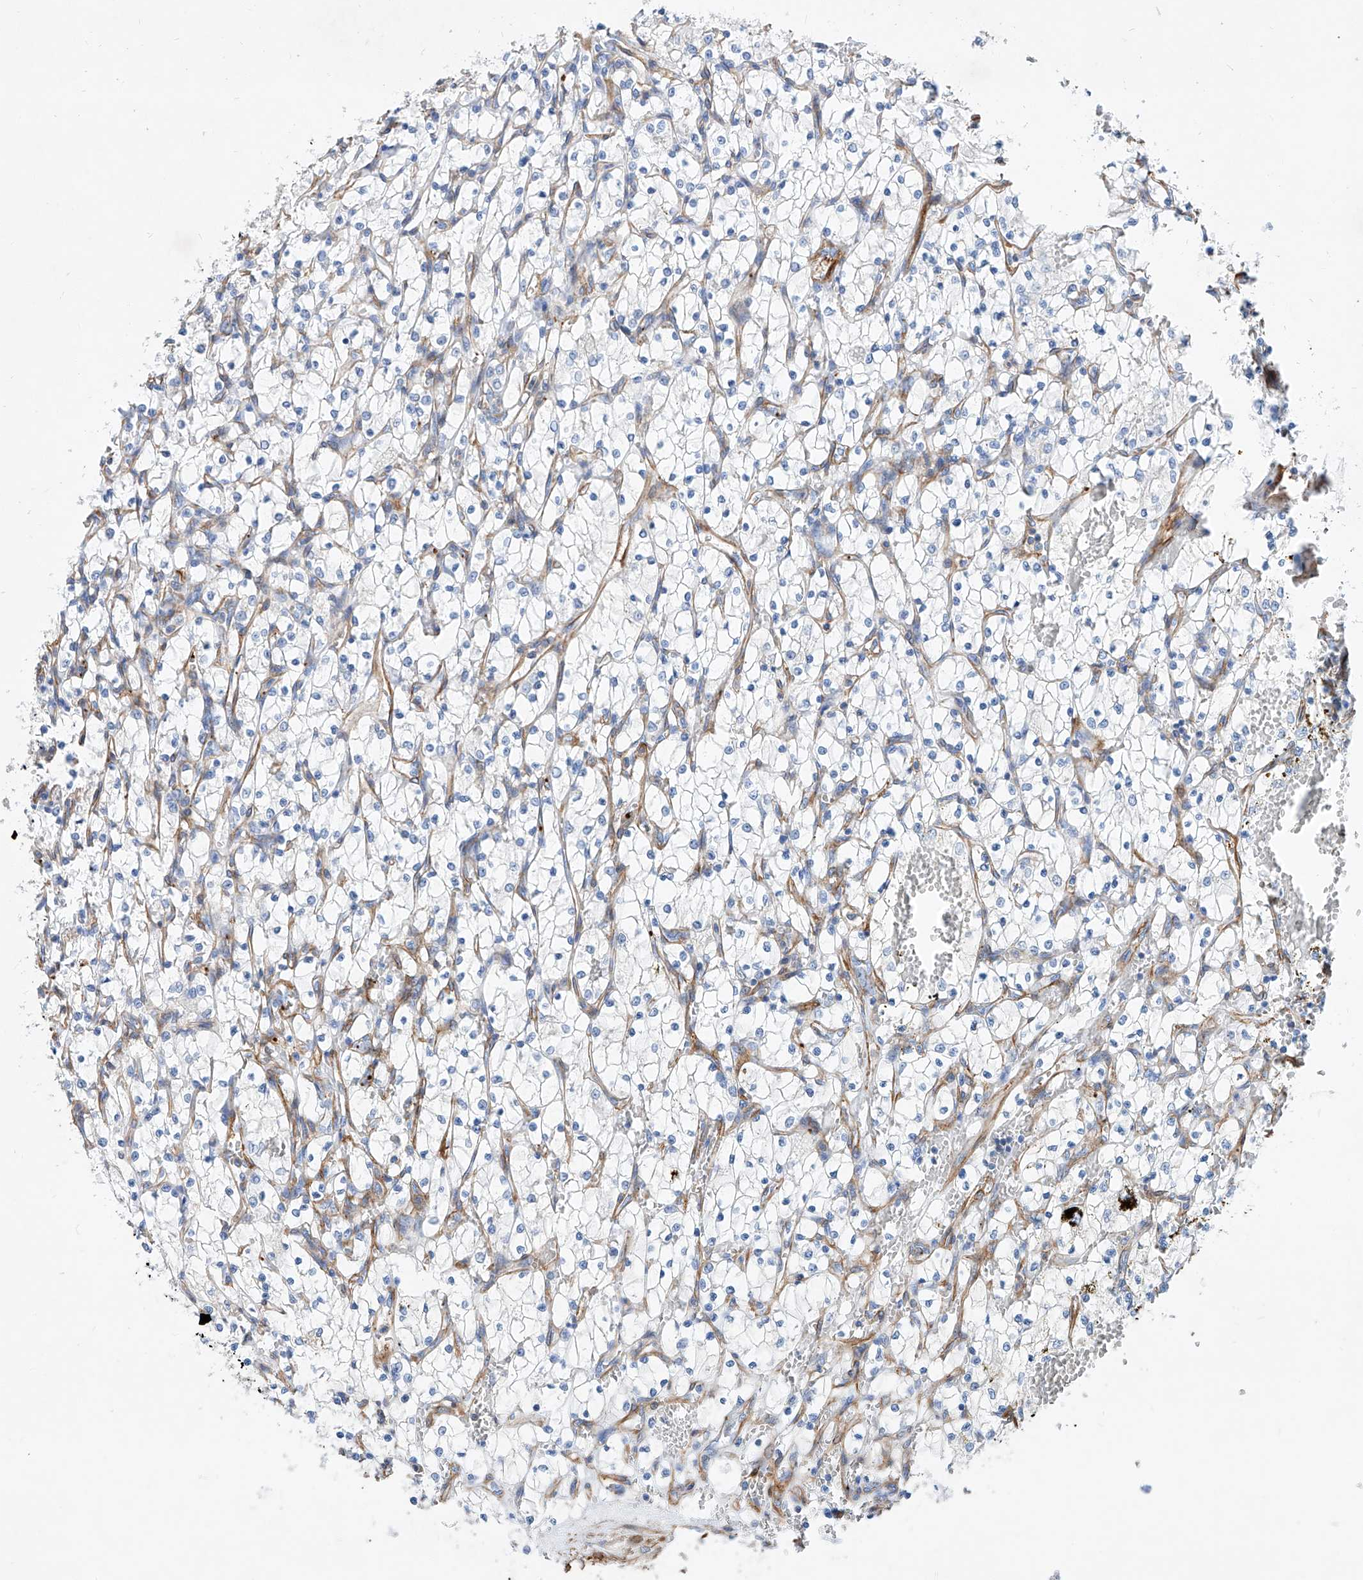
{"staining": {"intensity": "negative", "quantity": "none", "location": "none"}, "tissue": "renal cancer", "cell_type": "Tumor cells", "image_type": "cancer", "snomed": [{"axis": "morphology", "description": "Adenocarcinoma, NOS"}, {"axis": "topography", "description": "Kidney"}], "caption": "Micrograph shows no protein positivity in tumor cells of renal cancer tissue.", "gene": "TAS2R60", "patient": {"sex": "female", "age": 69}}